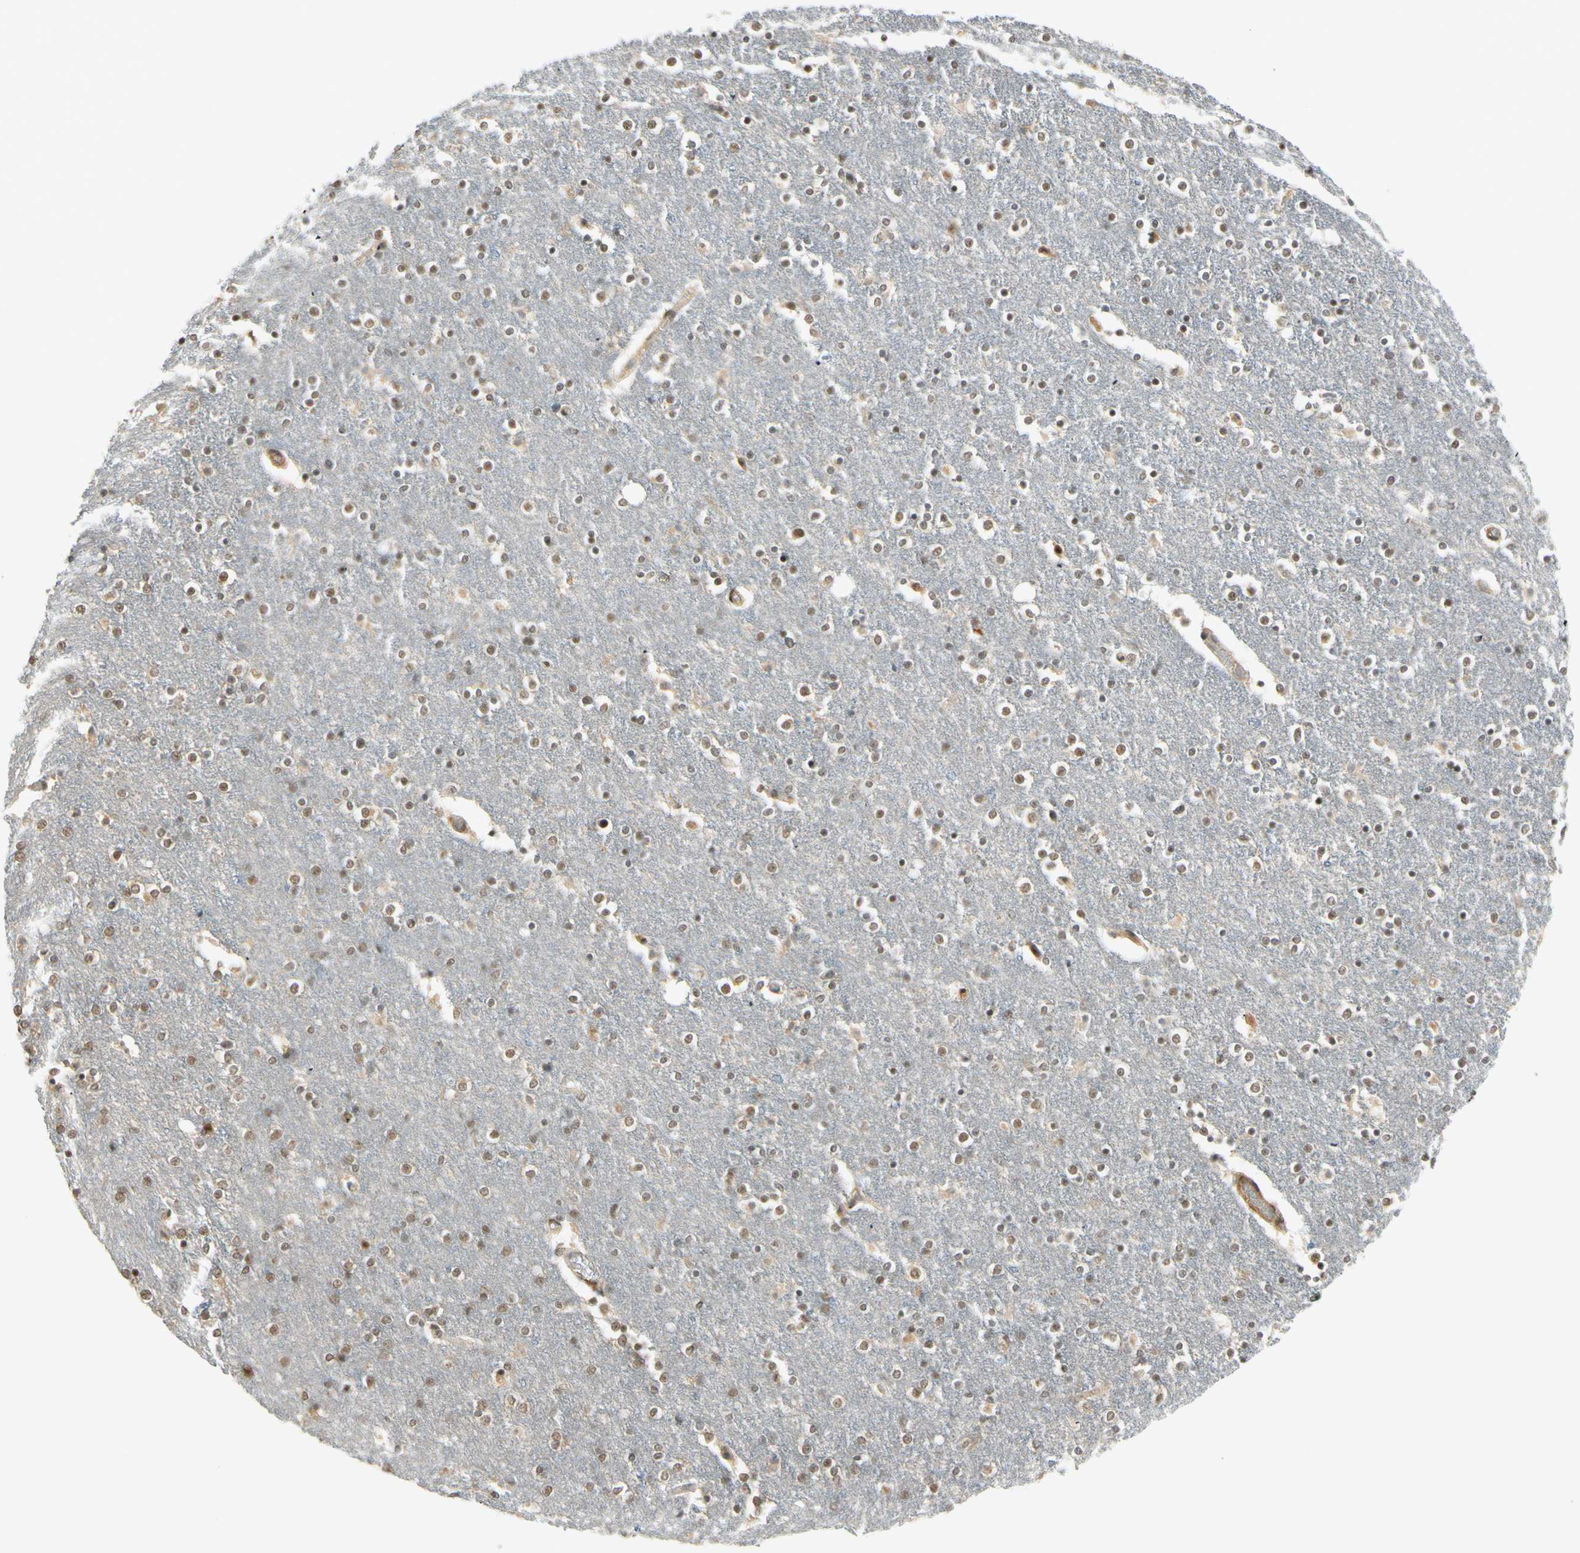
{"staining": {"intensity": "negative", "quantity": "none", "location": "none"}, "tissue": "caudate", "cell_type": "Glial cells", "image_type": "normal", "snomed": [{"axis": "morphology", "description": "Normal tissue, NOS"}, {"axis": "topography", "description": "Lateral ventricle wall"}], "caption": "Immunohistochemistry photomicrograph of unremarkable caudate stained for a protein (brown), which displays no expression in glial cells. The staining is performed using DAB brown chromogen with nuclei counter-stained in using hematoxylin.", "gene": "MCPH1", "patient": {"sex": "female", "age": 54}}